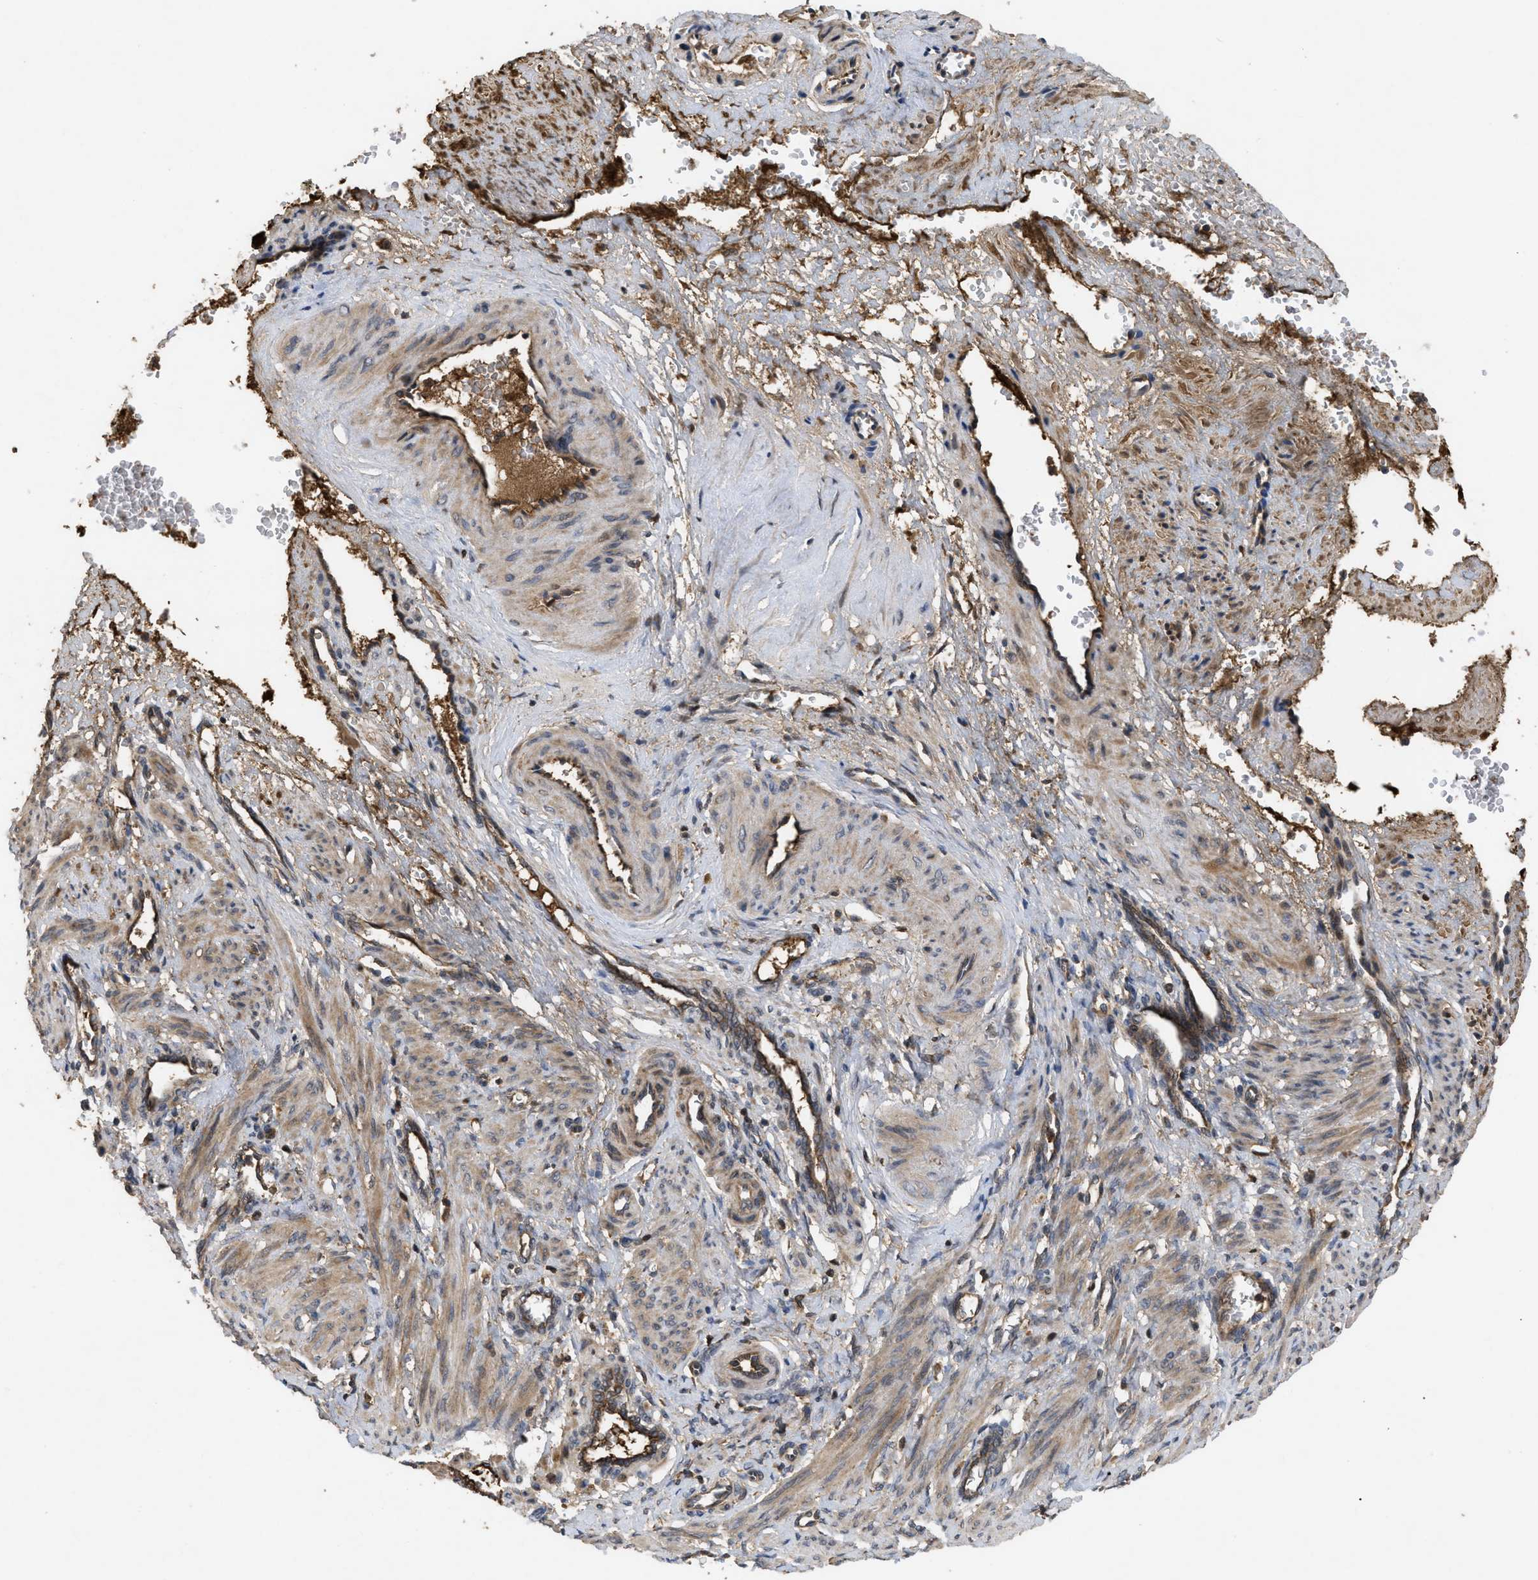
{"staining": {"intensity": "moderate", "quantity": ">75%", "location": "cytoplasmic/membranous"}, "tissue": "smooth muscle", "cell_type": "Smooth muscle cells", "image_type": "normal", "snomed": [{"axis": "morphology", "description": "Normal tissue, NOS"}, {"axis": "topography", "description": "Endometrium"}], "caption": "IHC (DAB (3,3'-diaminobenzidine)) staining of benign smooth muscle reveals moderate cytoplasmic/membranous protein positivity in approximately >75% of smooth muscle cells.", "gene": "RAB2A", "patient": {"sex": "female", "age": 33}}